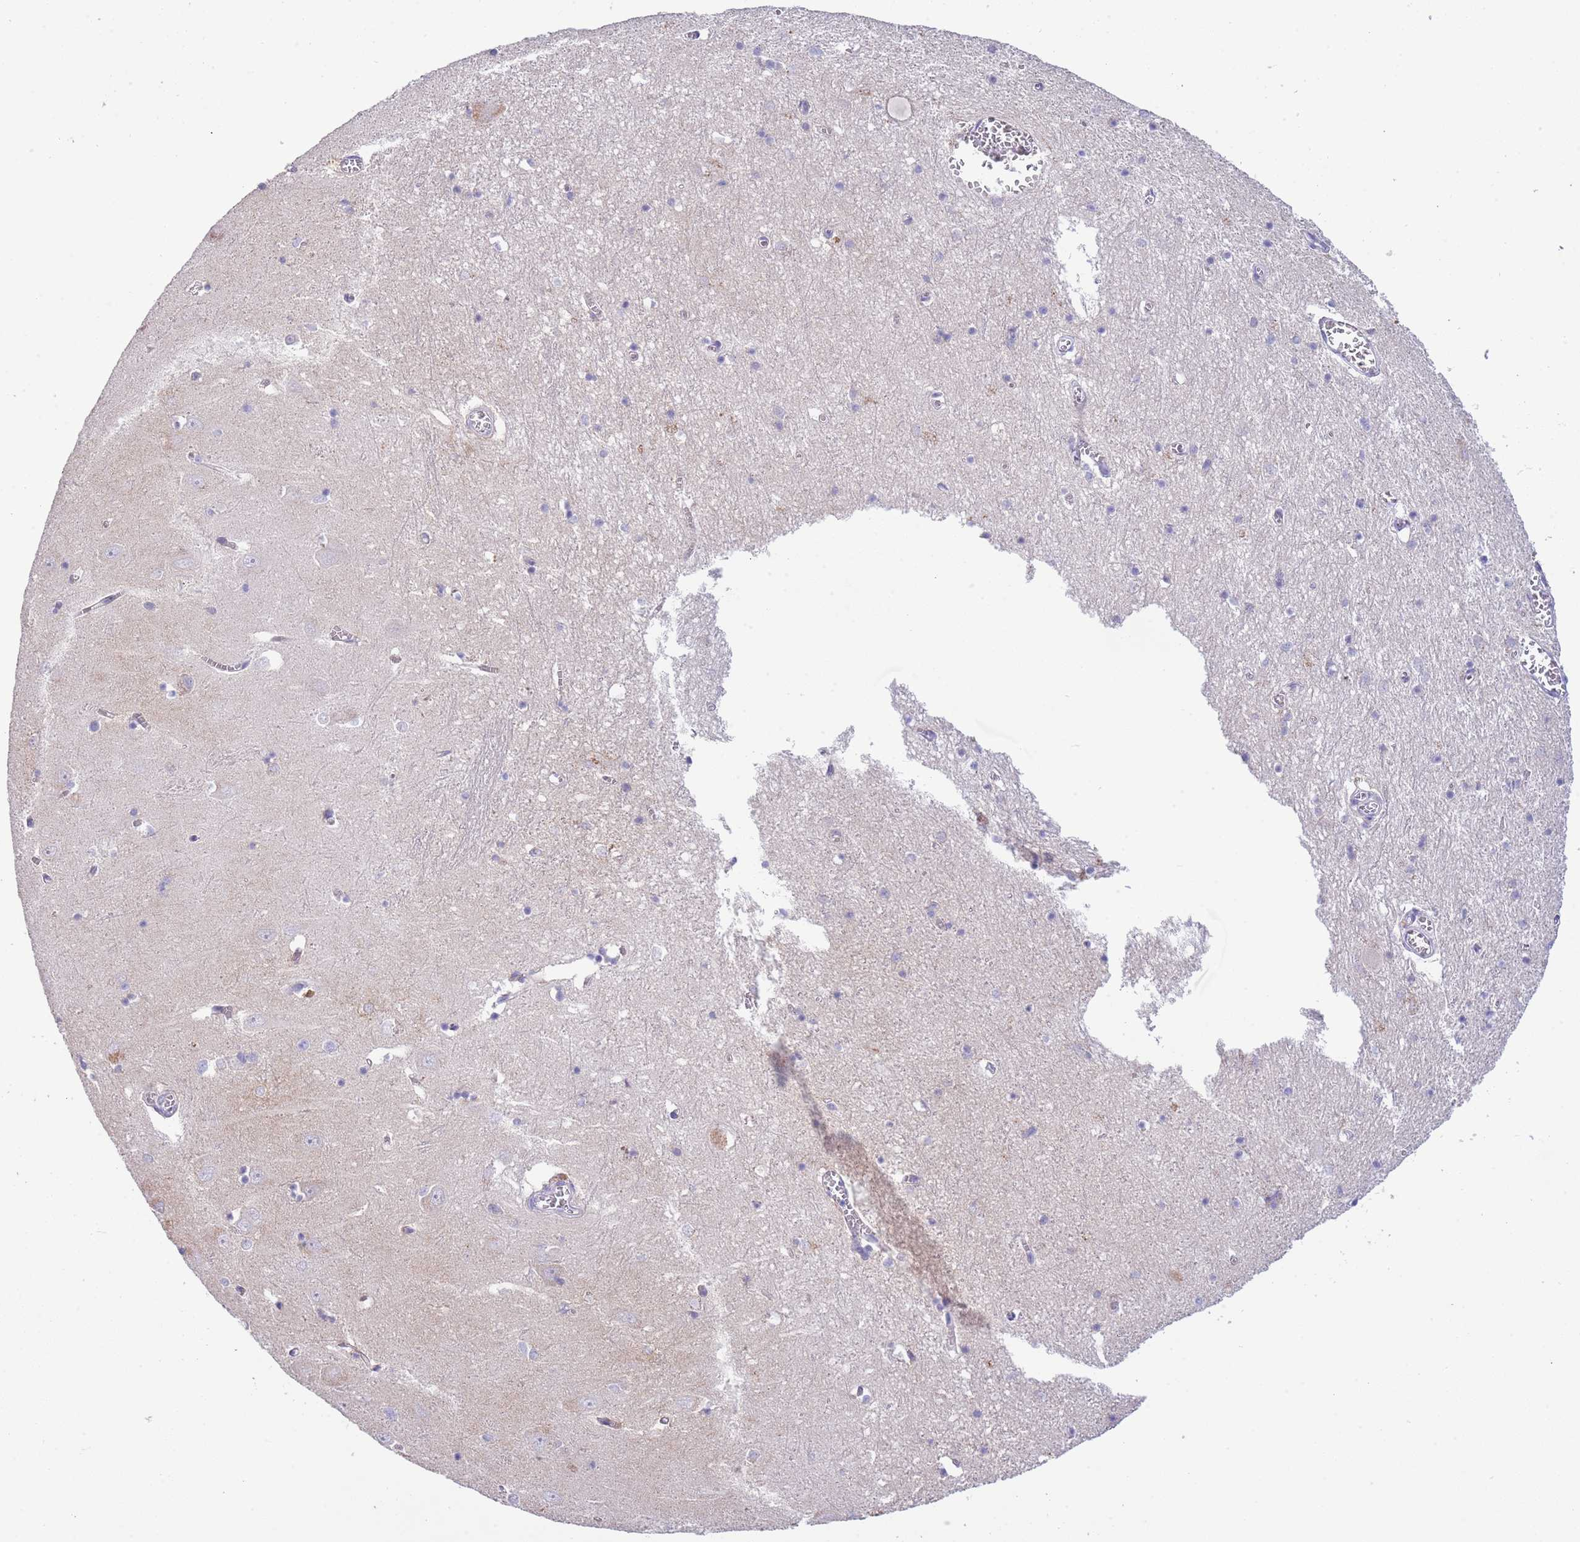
{"staining": {"intensity": "negative", "quantity": "none", "location": "none"}, "tissue": "hippocampus", "cell_type": "Glial cells", "image_type": "normal", "snomed": [{"axis": "morphology", "description": "Normal tissue, NOS"}, {"axis": "topography", "description": "Hippocampus"}], "caption": "A photomicrograph of human hippocampus is negative for staining in glial cells. (Immunohistochemistry (ihc), brightfield microscopy, high magnification).", "gene": "ABHD17A", "patient": {"sex": "male", "age": 70}}